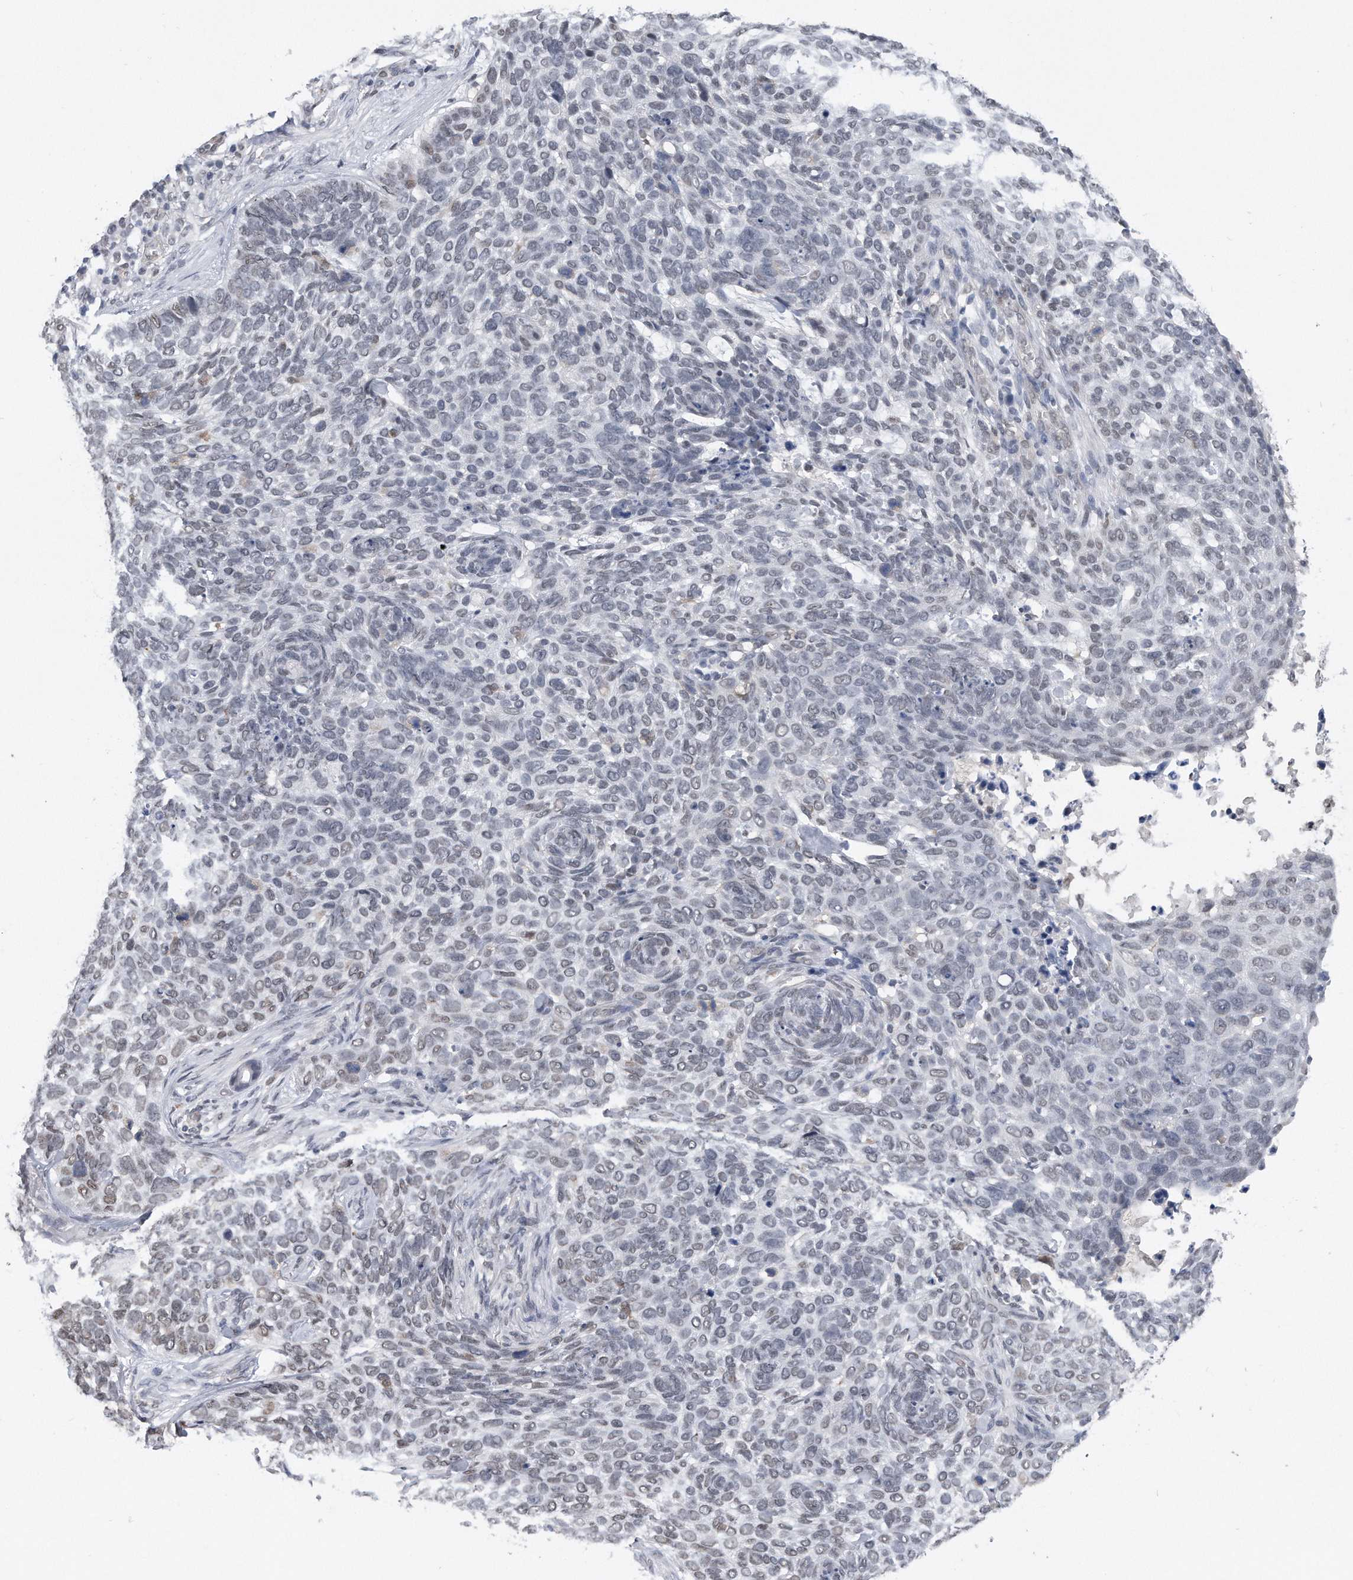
{"staining": {"intensity": "weak", "quantity": "<25%", "location": "nuclear"}, "tissue": "skin cancer", "cell_type": "Tumor cells", "image_type": "cancer", "snomed": [{"axis": "morphology", "description": "Basal cell carcinoma"}, {"axis": "topography", "description": "Skin"}], "caption": "An image of human basal cell carcinoma (skin) is negative for staining in tumor cells.", "gene": "TP53INP1", "patient": {"sex": "female", "age": 64}}